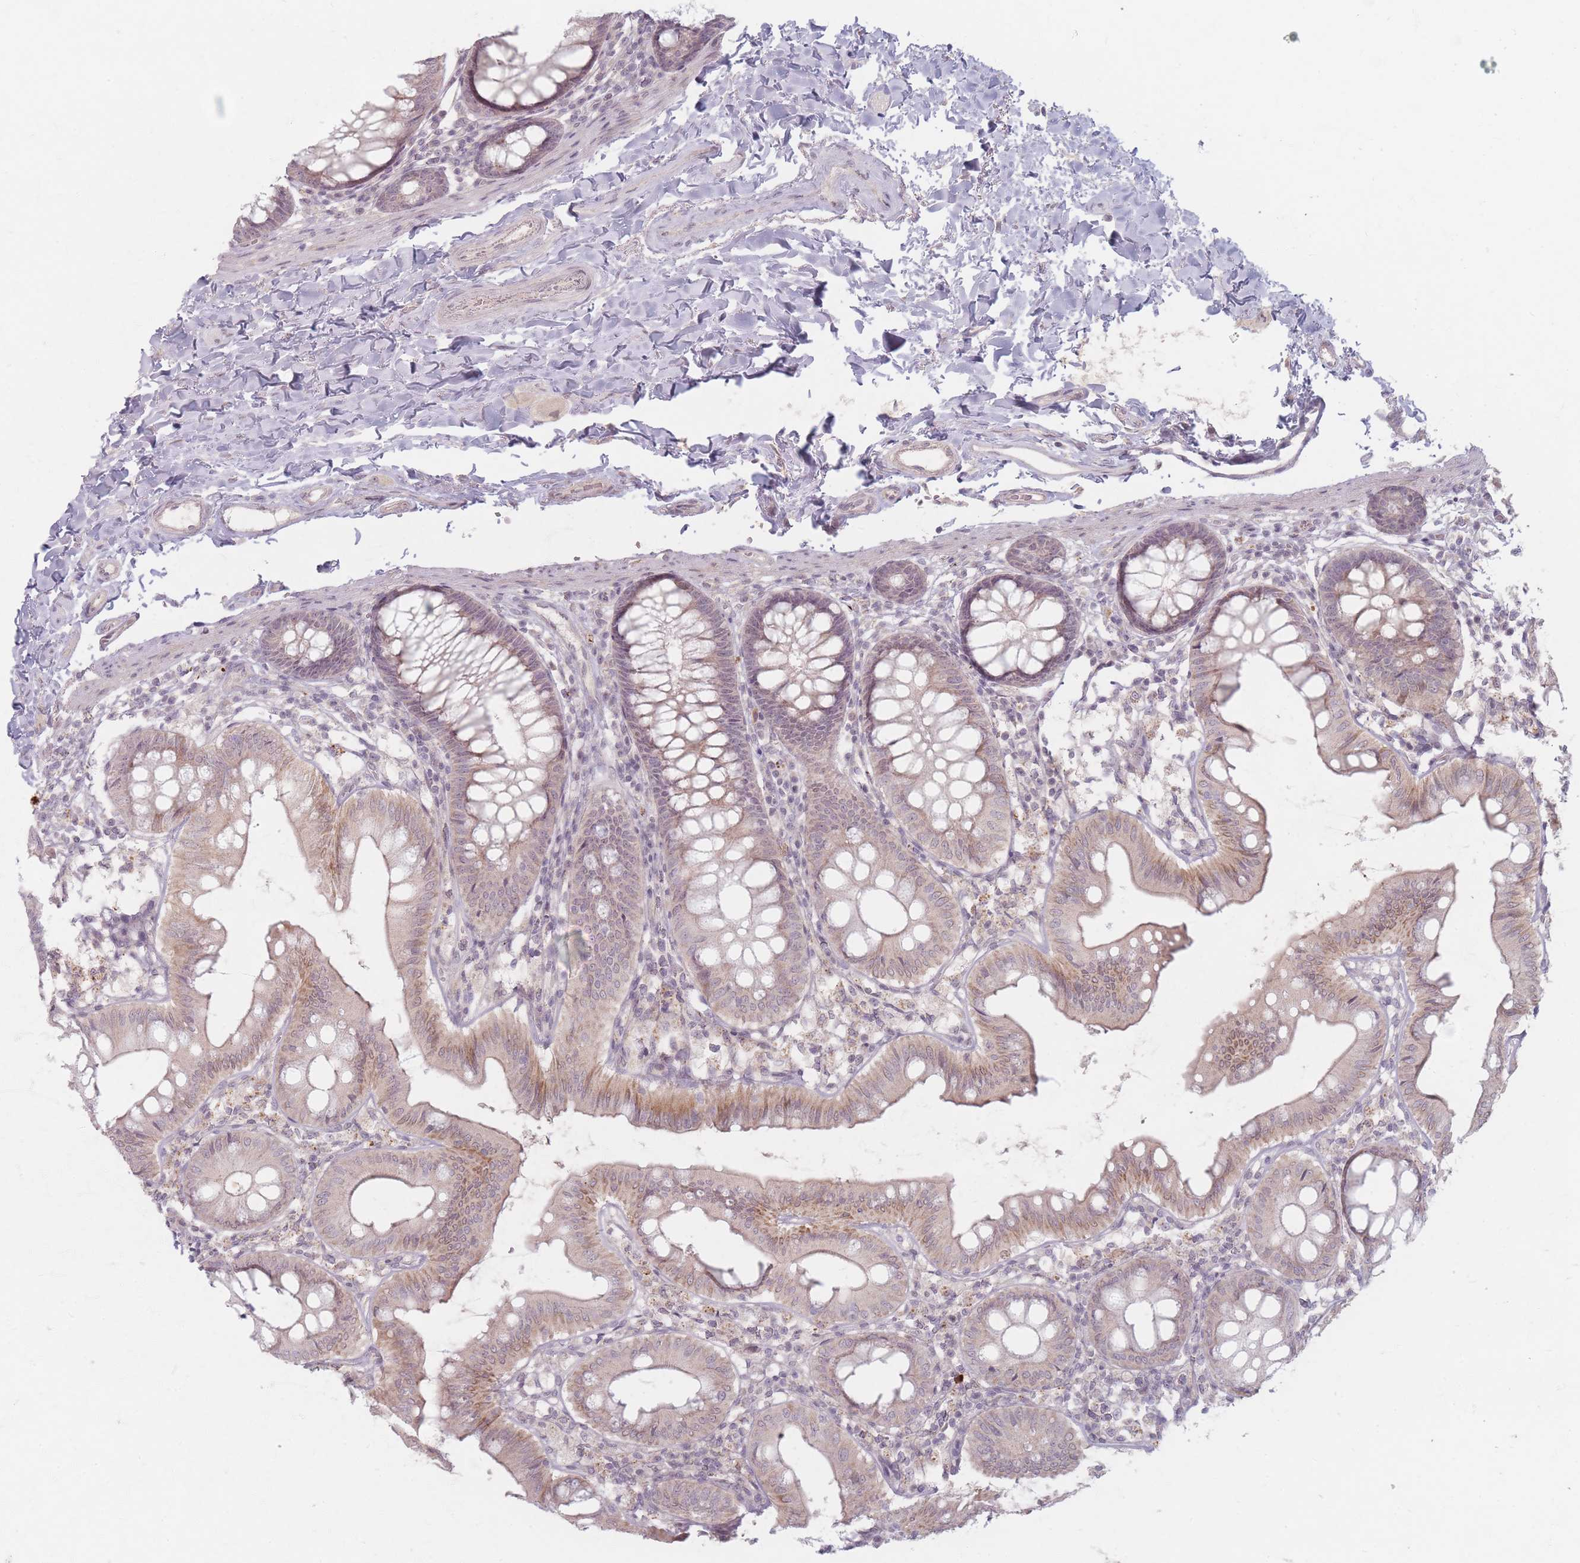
{"staining": {"intensity": "weak", "quantity": "<25%", "location": "cytoplasmic/membranous"}, "tissue": "colon", "cell_type": "Endothelial cells", "image_type": "normal", "snomed": [{"axis": "morphology", "description": "Normal tissue, NOS"}, {"axis": "topography", "description": "Colon"}], "caption": "IHC micrograph of benign colon stained for a protein (brown), which exhibits no positivity in endothelial cells.", "gene": "GABRA6", "patient": {"sex": "male", "age": 84}}